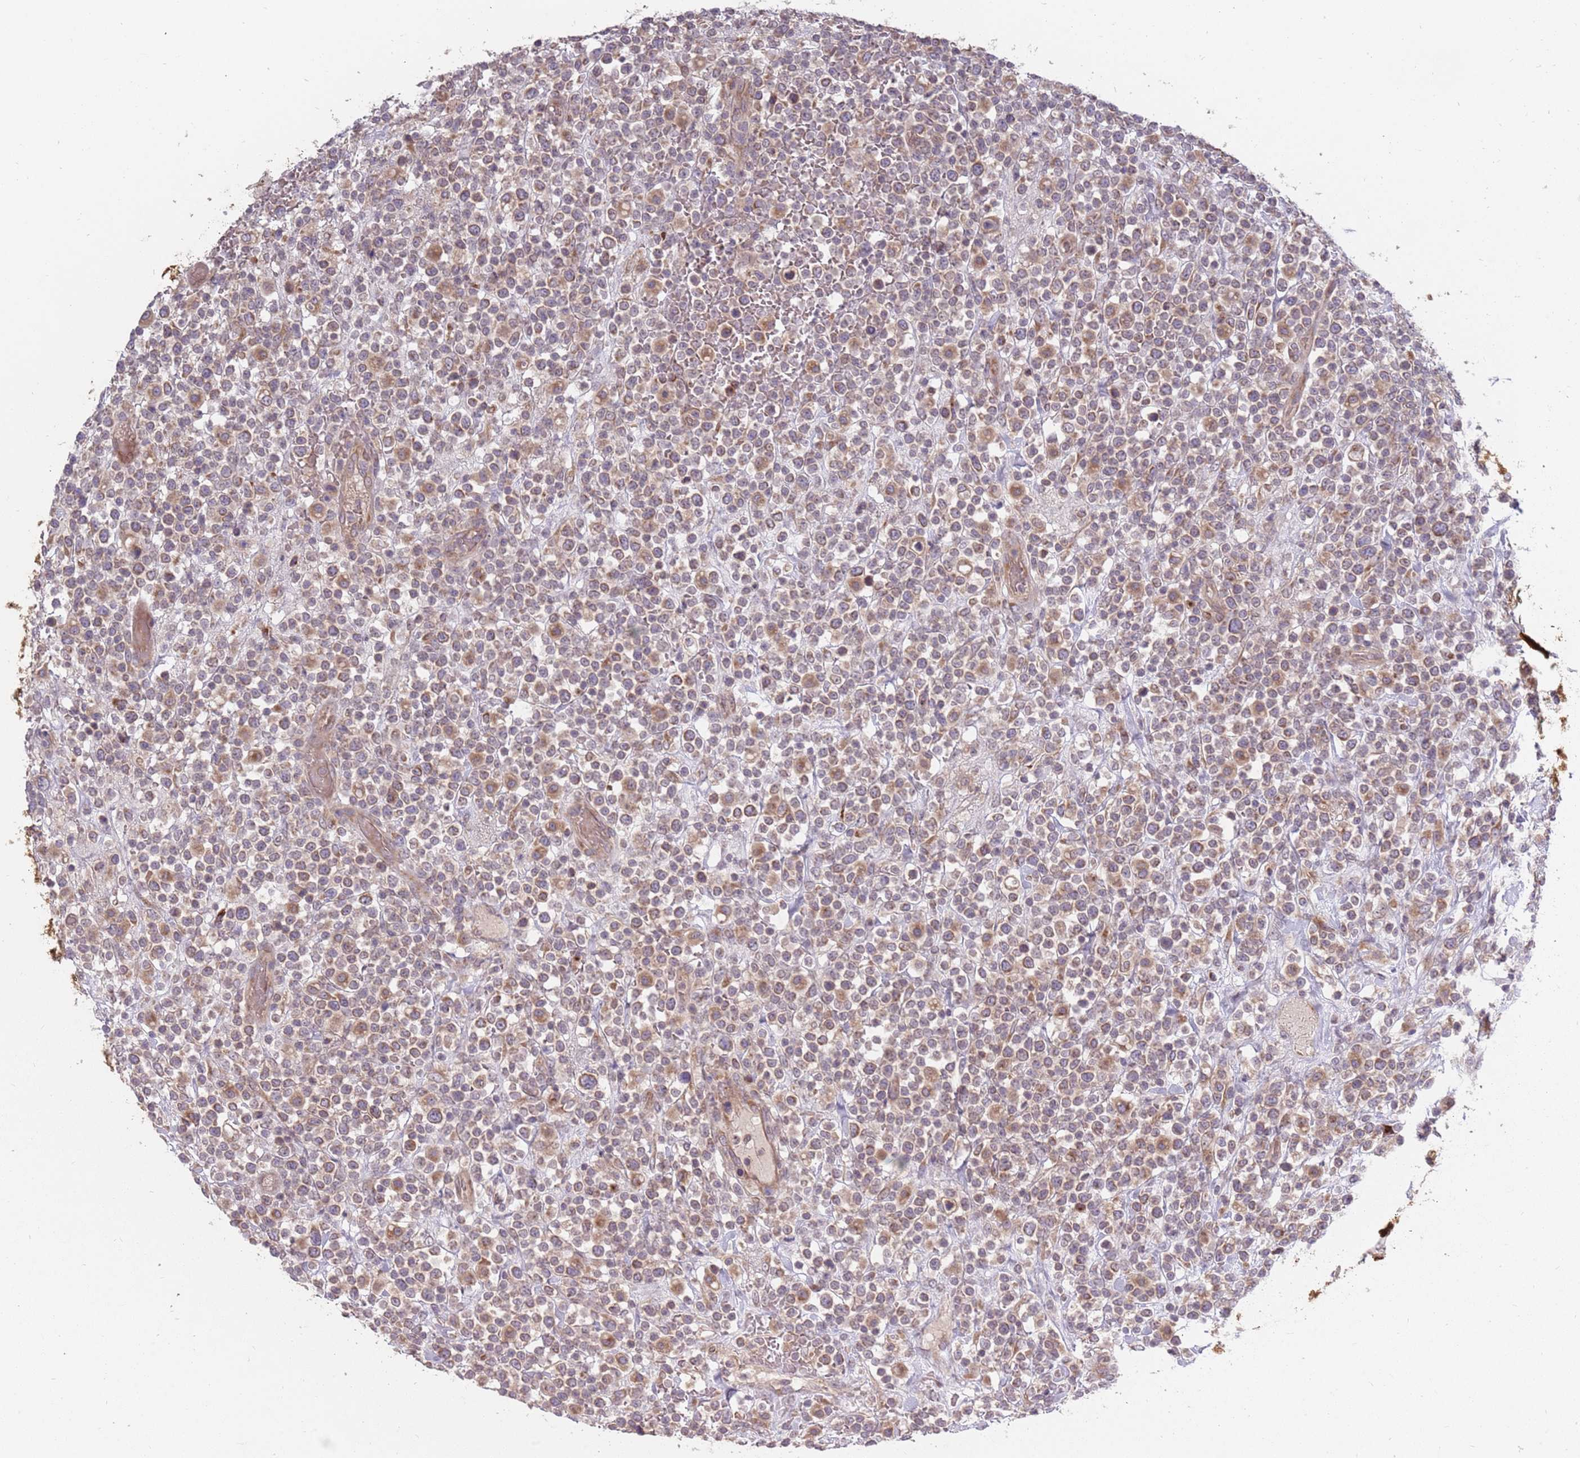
{"staining": {"intensity": "moderate", "quantity": ">75%", "location": "cytoplasmic/membranous"}, "tissue": "lymphoma", "cell_type": "Tumor cells", "image_type": "cancer", "snomed": [{"axis": "morphology", "description": "Malignant lymphoma, non-Hodgkin's type, High grade"}, {"axis": "topography", "description": "Colon"}], "caption": "The histopathology image reveals immunohistochemical staining of lymphoma. There is moderate cytoplasmic/membranous expression is identified in approximately >75% of tumor cells.", "gene": "PLD6", "patient": {"sex": "female", "age": 53}}